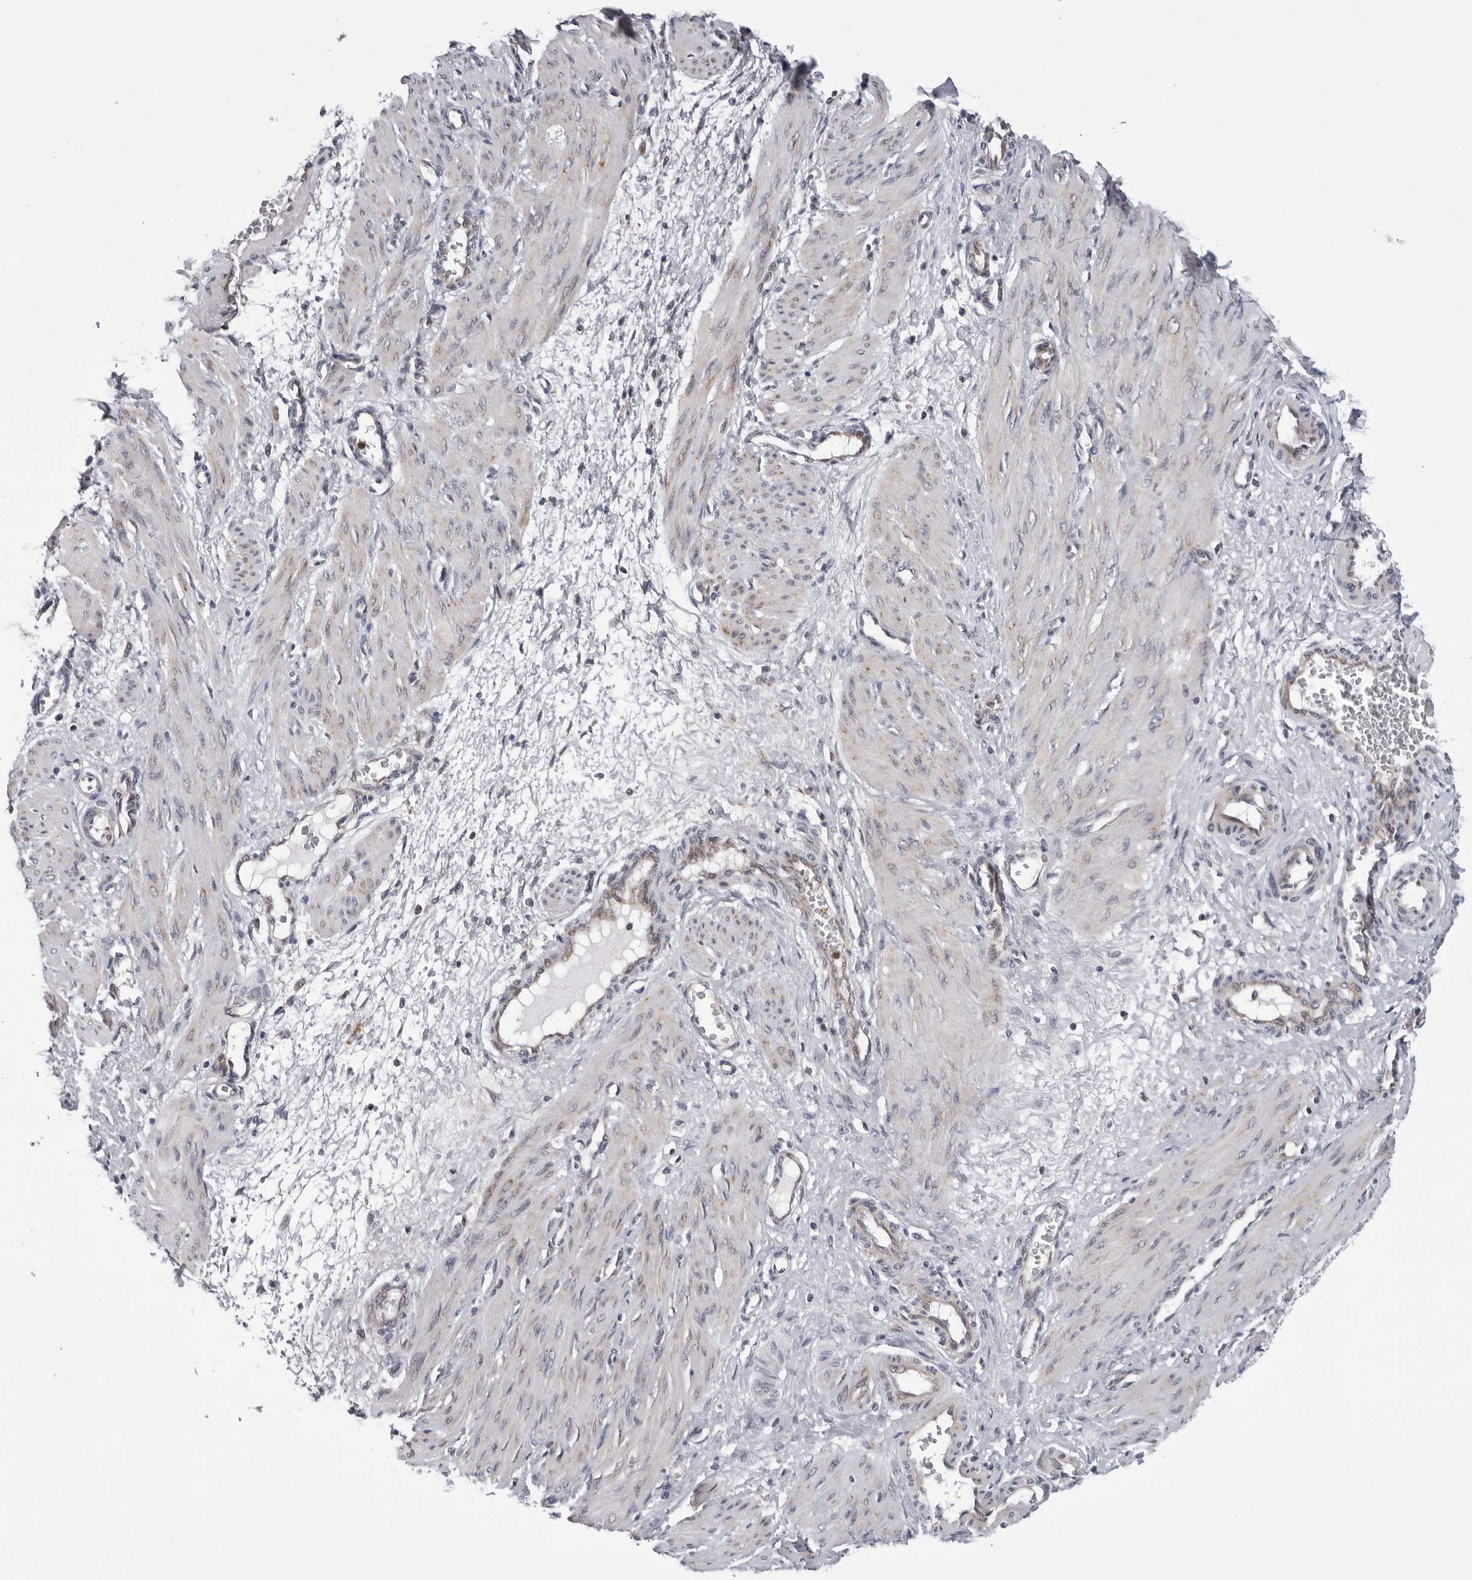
{"staining": {"intensity": "negative", "quantity": "none", "location": "none"}, "tissue": "smooth muscle", "cell_type": "Smooth muscle cells", "image_type": "normal", "snomed": [{"axis": "morphology", "description": "Normal tissue, NOS"}, {"axis": "topography", "description": "Endometrium"}], "caption": "Immunohistochemical staining of benign smooth muscle shows no significant expression in smooth muscle cells.", "gene": "CDK20", "patient": {"sex": "female", "age": 33}}